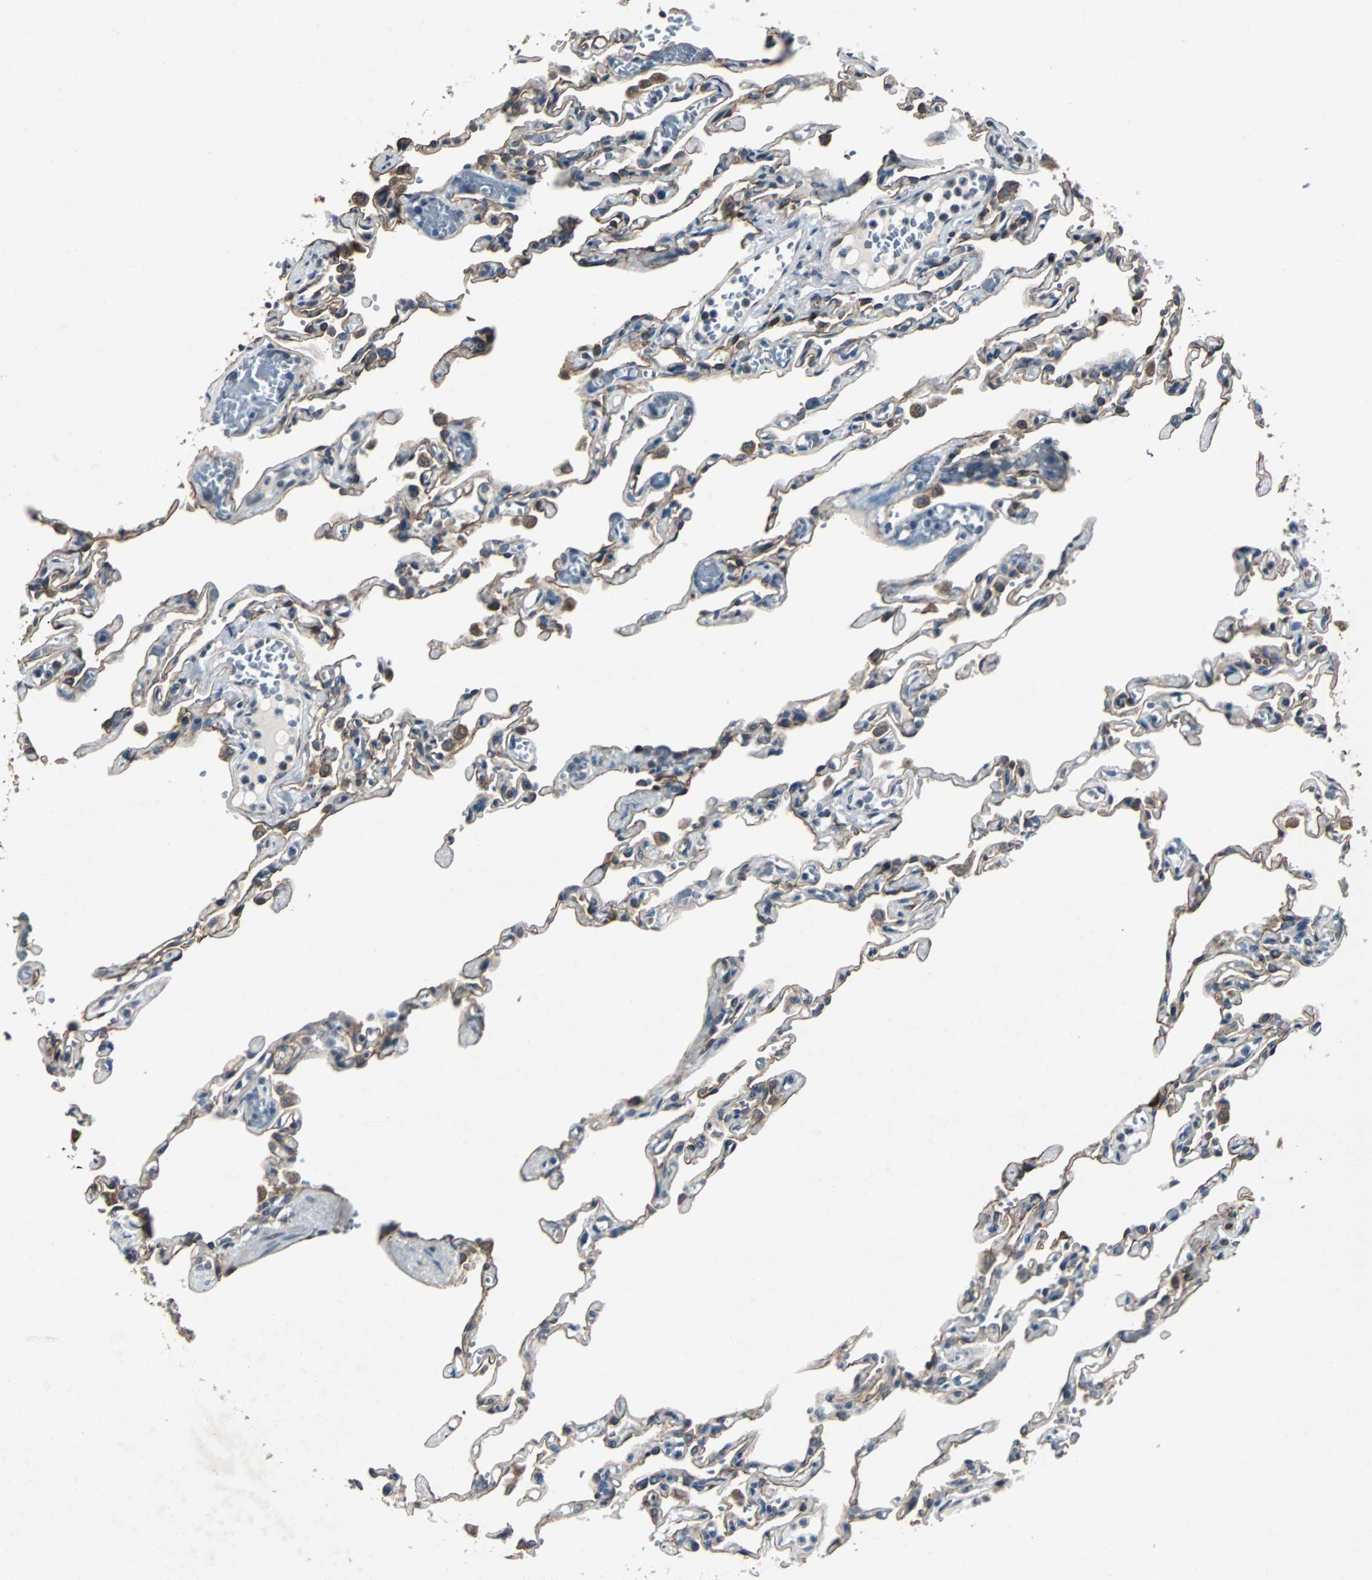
{"staining": {"intensity": "weak", "quantity": "<25%", "location": "cytoplasmic/membranous"}, "tissue": "lung", "cell_type": "Alveolar cells", "image_type": "normal", "snomed": [{"axis": "morphology", "description": "Normal tissue, NOS"}, {"axis": "topography", "description": "Lung"}], "caption": "IHC photomicrograph of unremarkable human lung stained for a protein (brown), which exhibits no expression in alveolar cells. (DAB immunohistochemistry with hematoxylin counter stain).", "gene": "CHP1", "patient": {"sex": "male", "age": 21}}